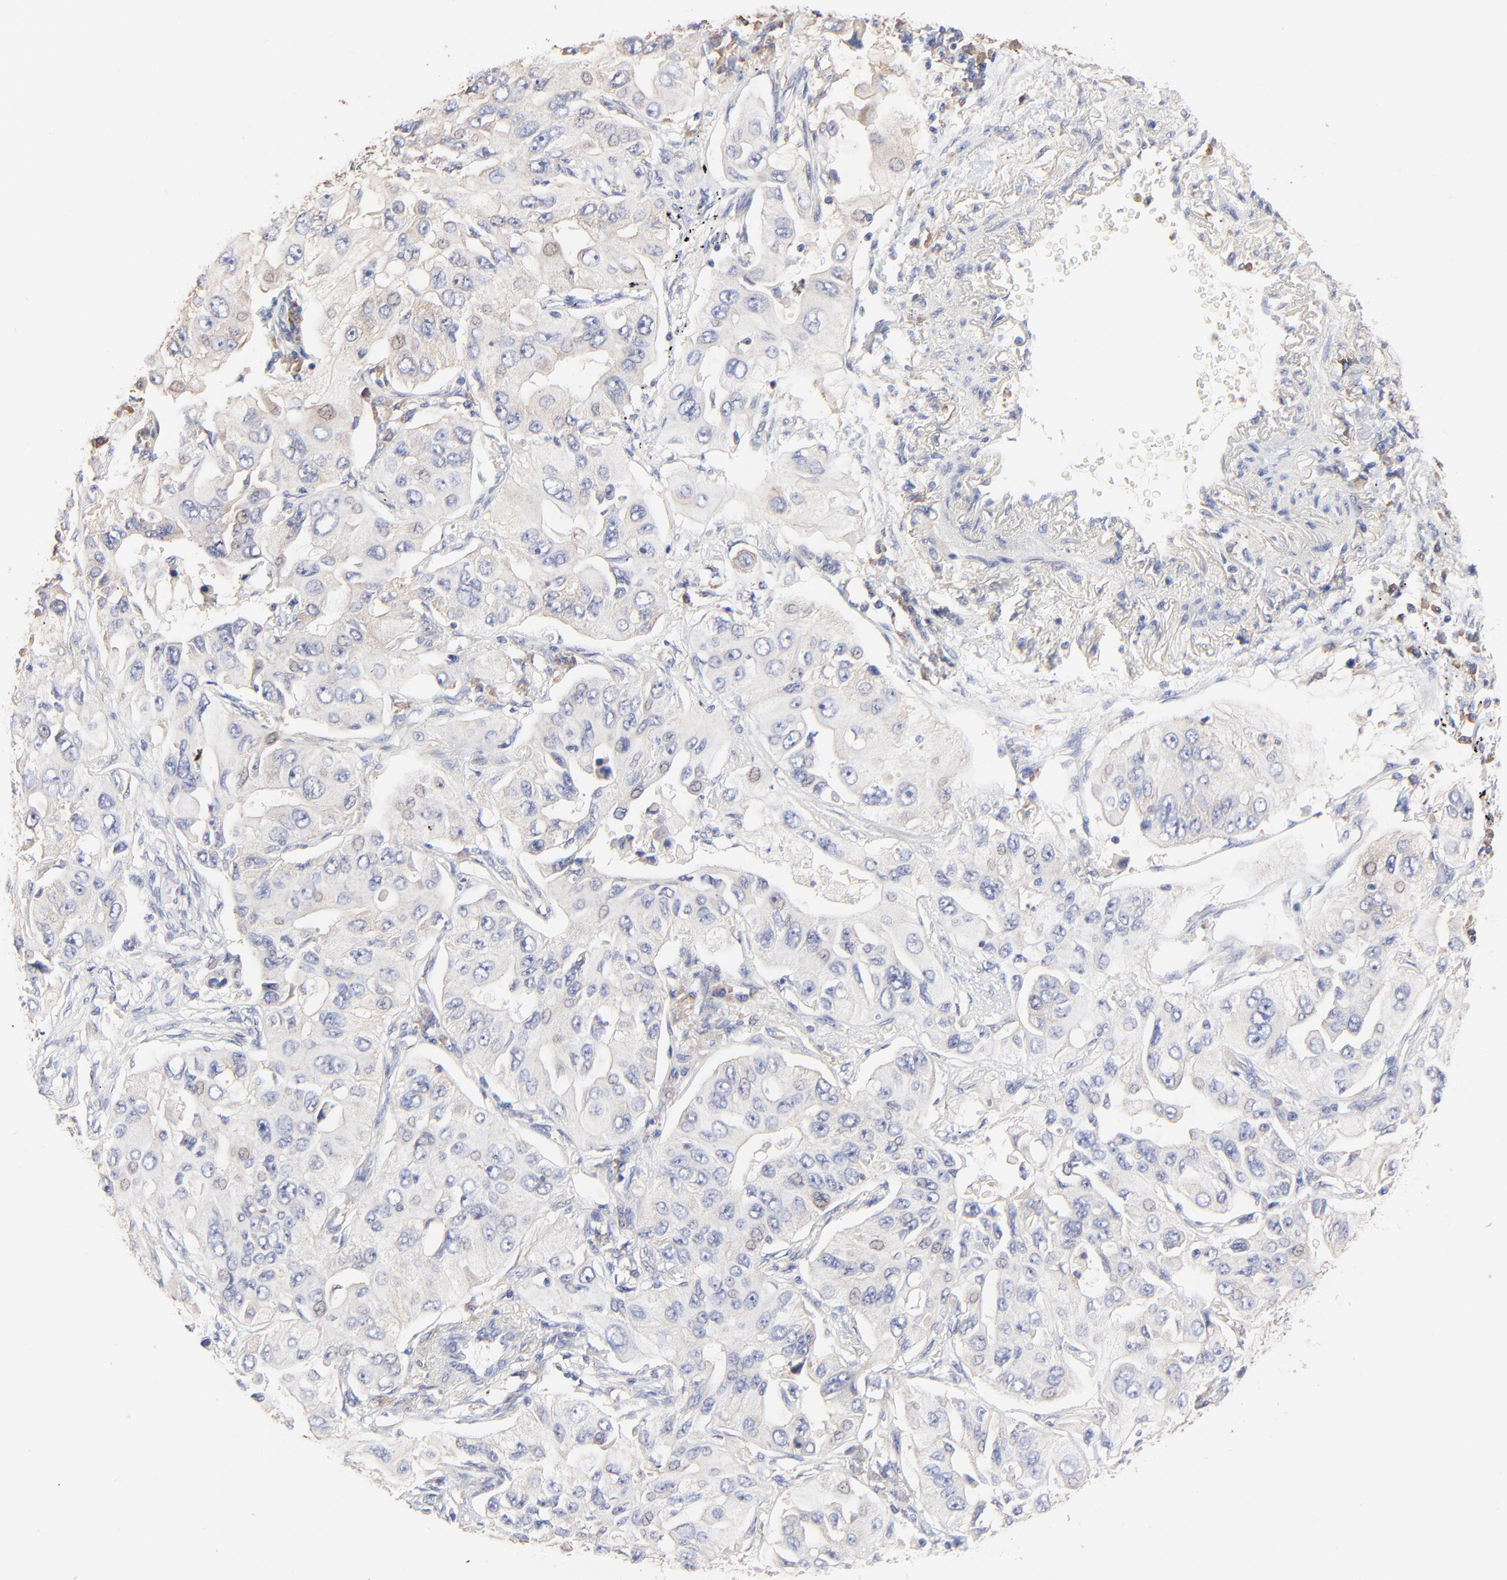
{"staining": {"intensity": "weak", "quantity": "<25%", "location": "cytoplasmic/membranous"}, "tissue": "lung cancer", "cell_type": "Tumor cells", "image_type": "cancer", "snomed": [{"axis": "morphology", "description": "Adenocarcinoma, NOS"}, {"axis": "topography", "description": "Lung"}], "caption": "Tumor cells show no significant protein expression in lung cancer (adenocarcinoma).", "gene": "PPFIBP2", "patient": {"sex": "male", "age": 84}}